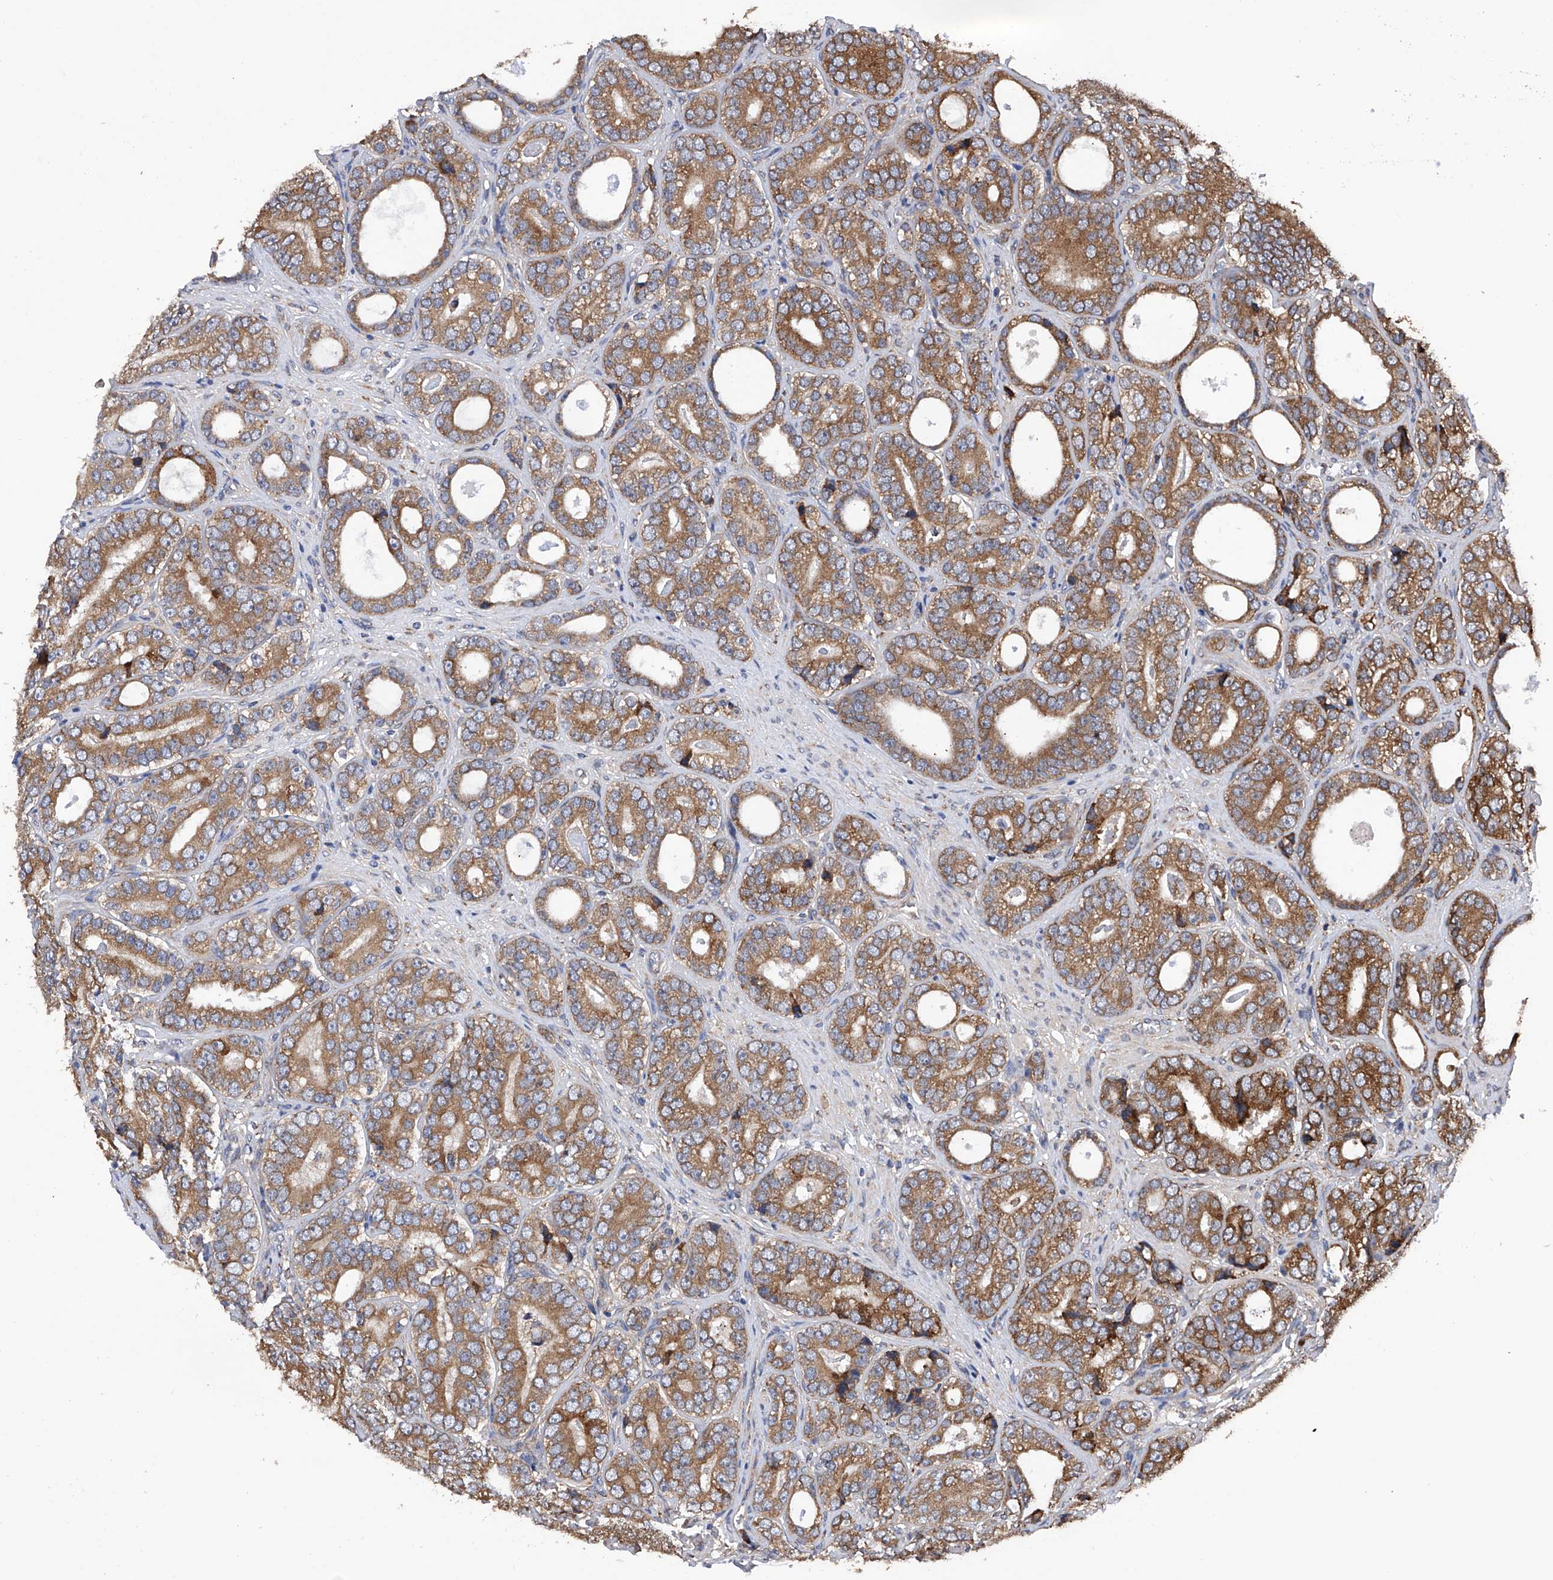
{"staining": {"intensity": "moderate", "quantity": ">75%", "location": "cytoplasmic/membranous"}, "tissue": "prostate cancer", "cell_type": "Tumor cells", "image_type": "cancer", "snomed": [{"axis": "morphology", "description": "Adenocarcinoma, High grade"}, {"axis": "topography", "description": "Prostate"}], "caption": "Brown immunohistochemical staining in prostate high-grade adenocarcinoma shows moderate cytoplasmic/membranous staining in approximately >75% of tumor cells.", "gene": "DNAH8", "patient": {"sex": "male", "age": 56}}